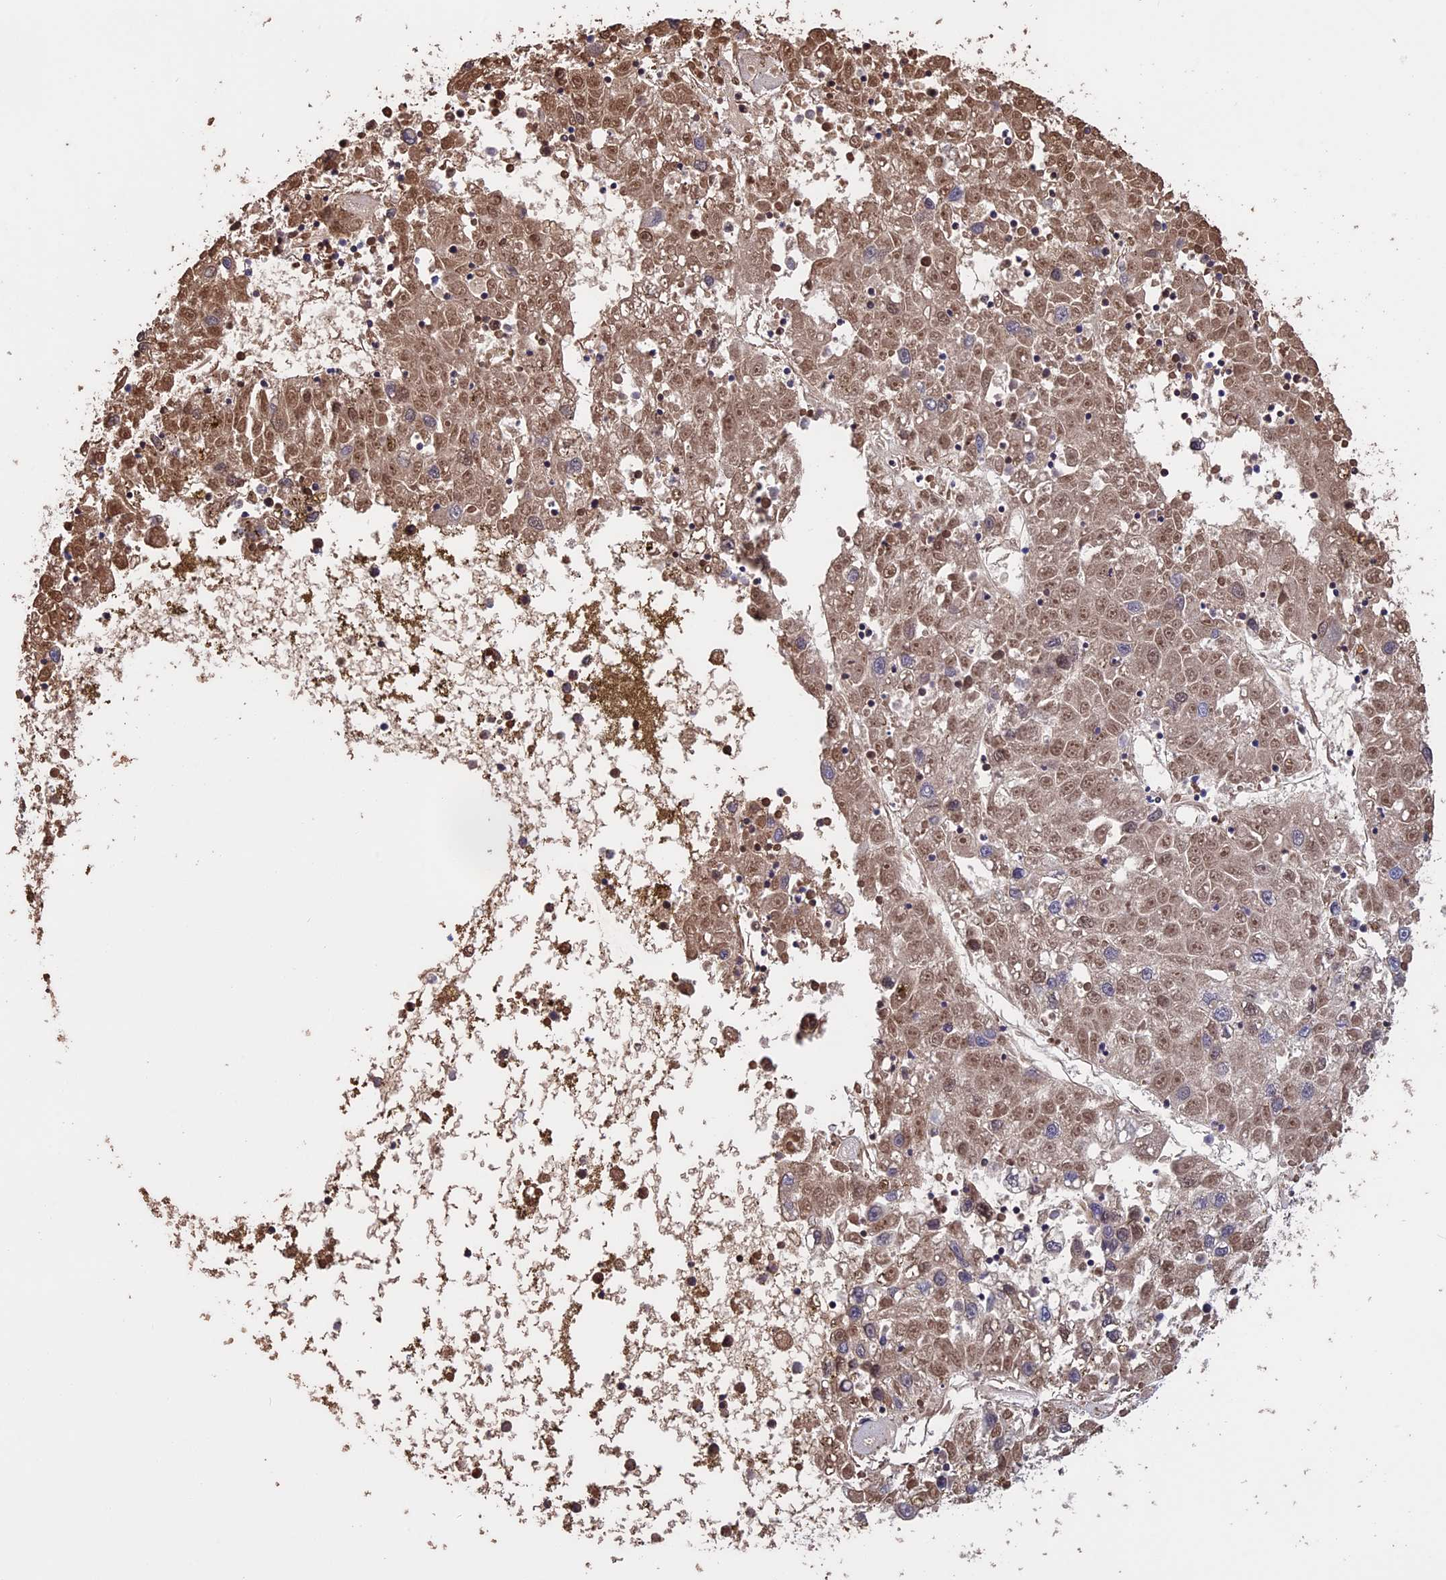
{"staining": {"intensity": "moderate", "quantity": ">75%", "location": "nuclear"}, "tissue": "liver cancer", "cell_type": "Tumor cells", "image_type": "cancer", "snomed": [{"axis": "morphology", "description": "Carcinoma, Hepatocellular, NOS"}, {"axis": "topography", "description": "Liver"}], "caption": "Protein staining demonstrates moderate nuclear positivity in about >75% of tumor cells in liver cancer.", "gene": "KNOP1", "patient": {"sex": "male", "age": 49}}